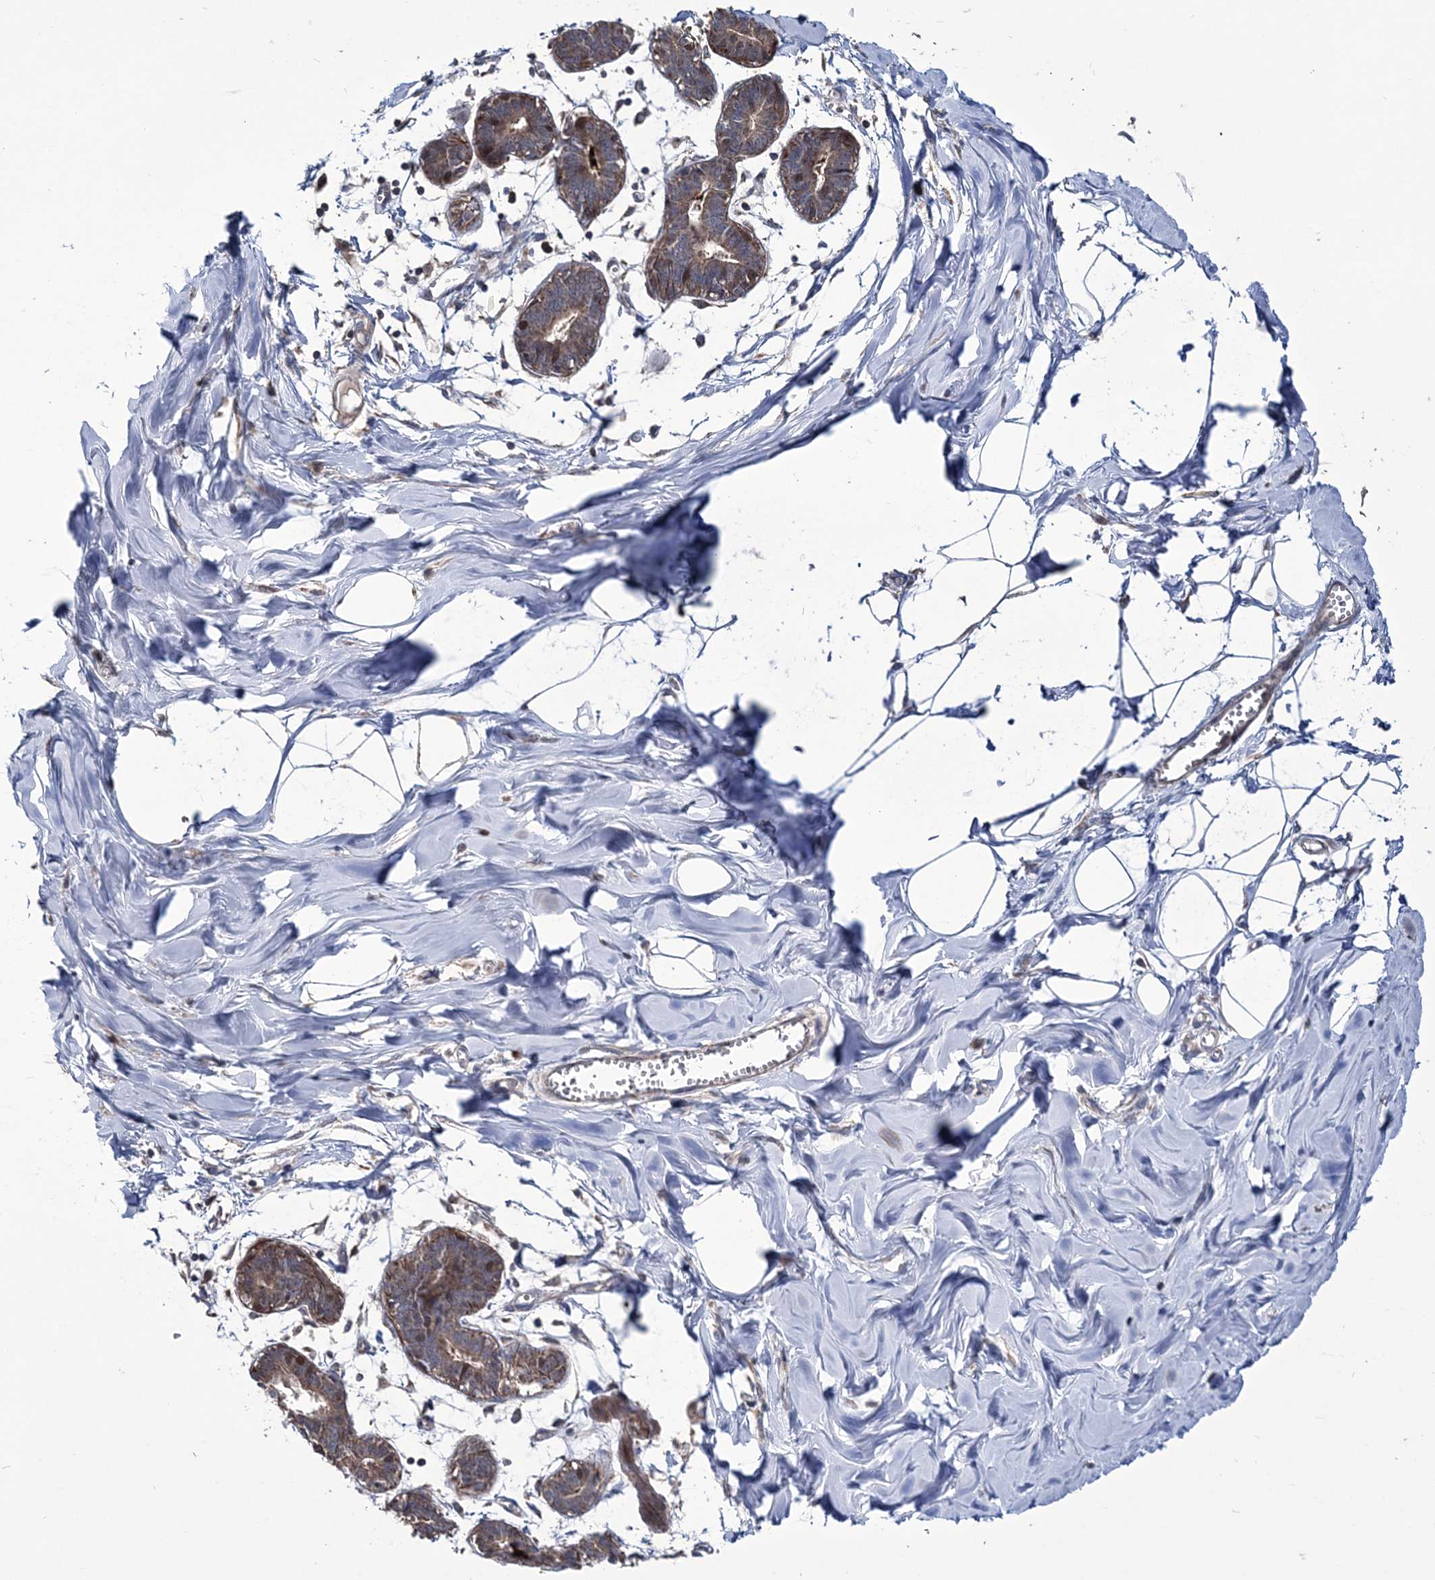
{"staining": {"intensity": "negative", "quantity": "none", "location": "none"}, "tissue": "breast", "cell_type": "Adipocytes", "image_type": "normal", "snomed": [{"axis": "morphology", "description": "Normal tissue, NOS"}, {"axis": "topography", "description": "Breast"}], "caption": "The histopathology image shows no significant positivity in adipocytes of breast. (DAB IHC visualized using brightfield microscopy, high magnification).", "gene": "PPP2R2B", "patient": {"sex": "female", "age": 27}}